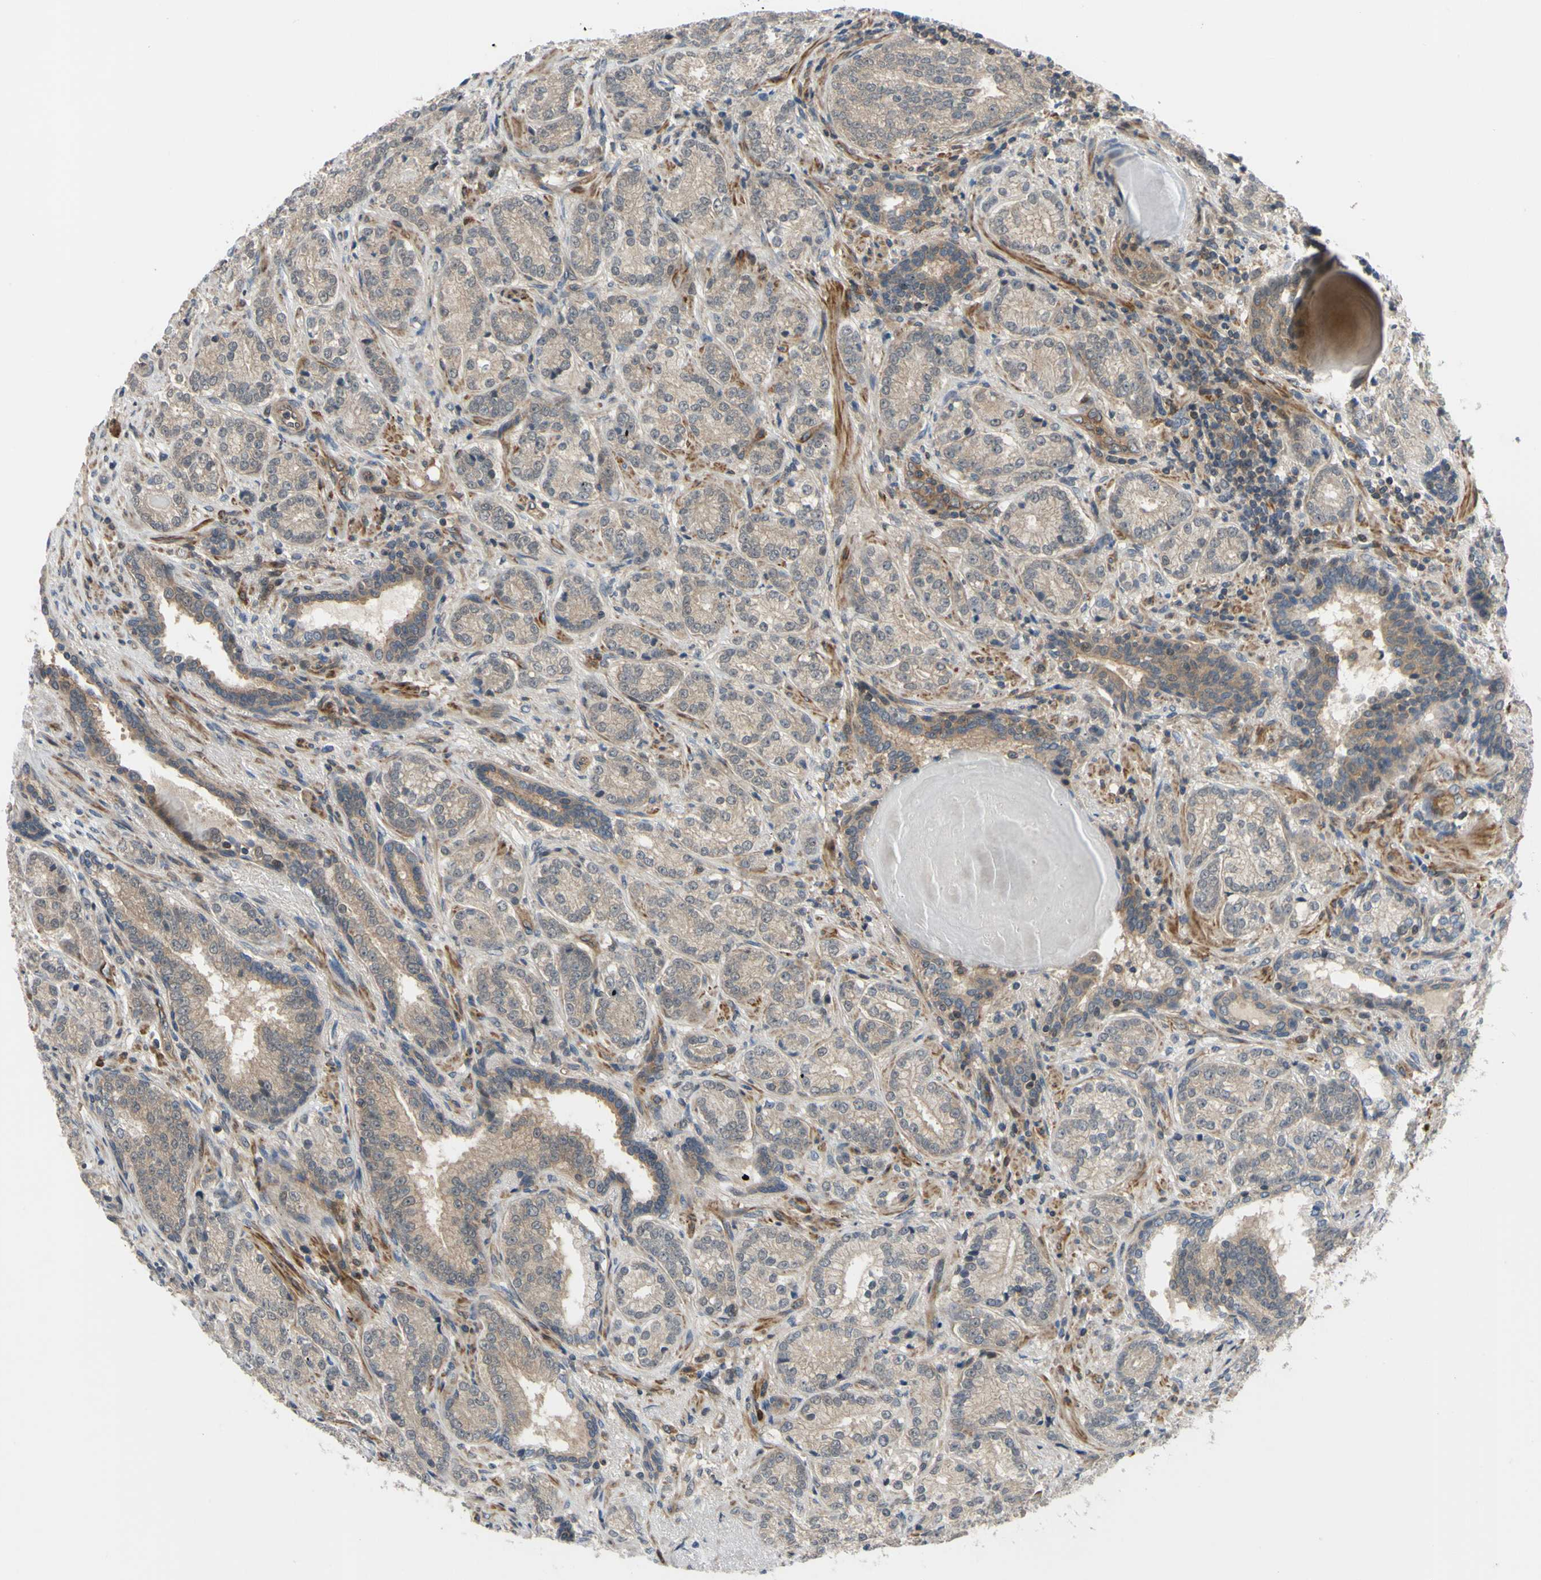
{"staining": {"intensity": "weak", "quantity": ">75%", "location": "cytoplasmic/membranous"}, "tissue": "prostate cancer", "cell_type": "Tumor cells", "image_type": "cancer", "snomed": [{"axis": "morphology", "description": "Adenocarcinoma, High grade"}, {"axis": "topography", "description": "Prostate"}], "caption": "A brown stain shows weak cytoplasmic/membranous expression of a protein in human high-grade adenocarcinoma (prostate) tumor cells.", "gene": "COMMD9", "patient": {"sex": "male", "age": 61}}